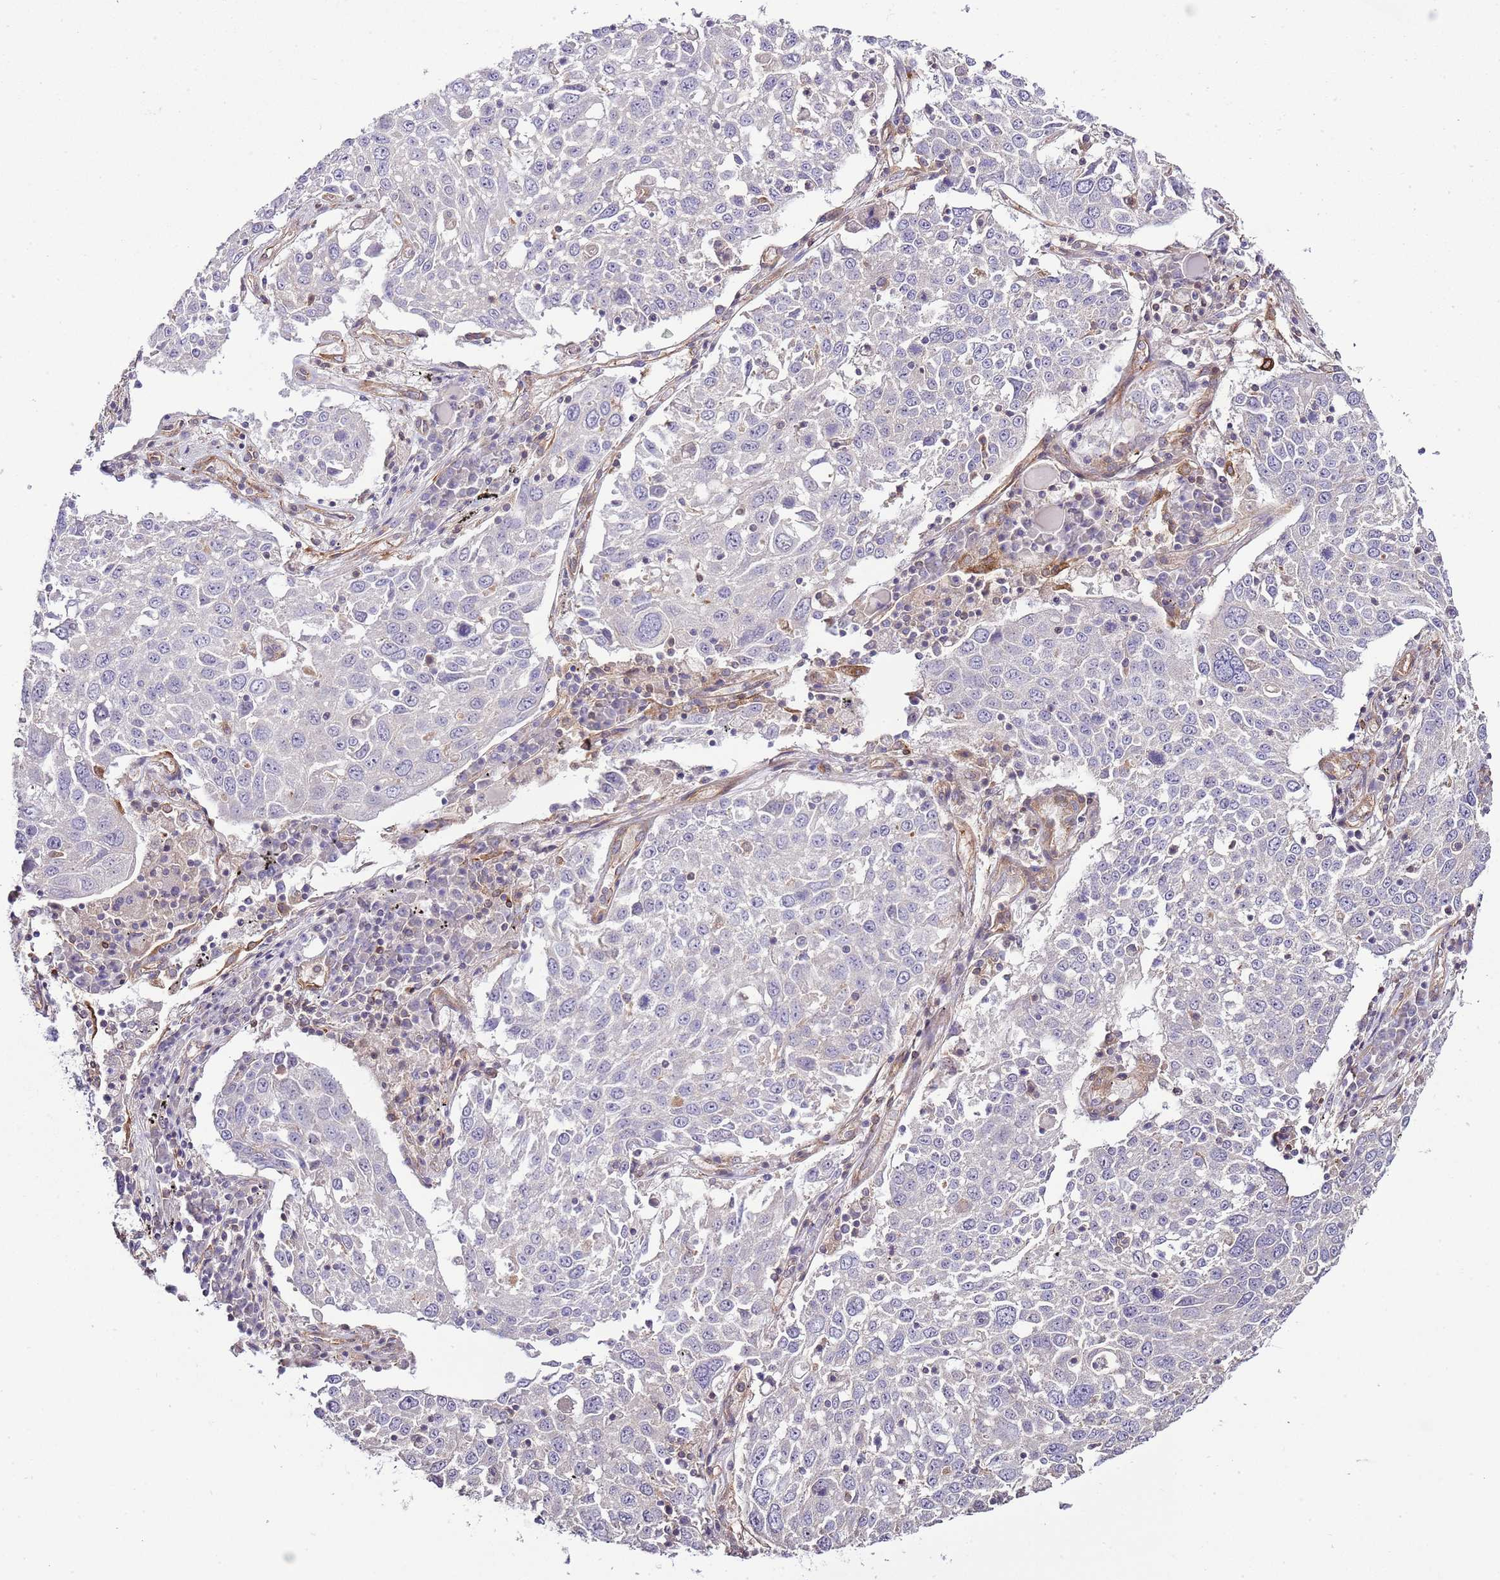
{"staining": {"intensity": "negative", "quantity": "none", "location": "none"}, "tissue": "lung cancer", "cell_type": "Tumor cells", "image_type": "cancer", "snomed": [{"axis": "morphology", "description": "Squamous cell carcinoma, NOS"}, {"axis": "topography", "description": "Lung"}], "caption": "Immunohistochemistry (IHC) image of human lung cancer (squamous cell carcinoma) stained for a protein (brown), which reveals no staining in tumor cells. (DAB (3,3'-diaminobenzidine) IHC visualized using brightfield microscopy, high magnification).", "gene": "LPIN2", "patient": {"sex": "male", "age": 65}}